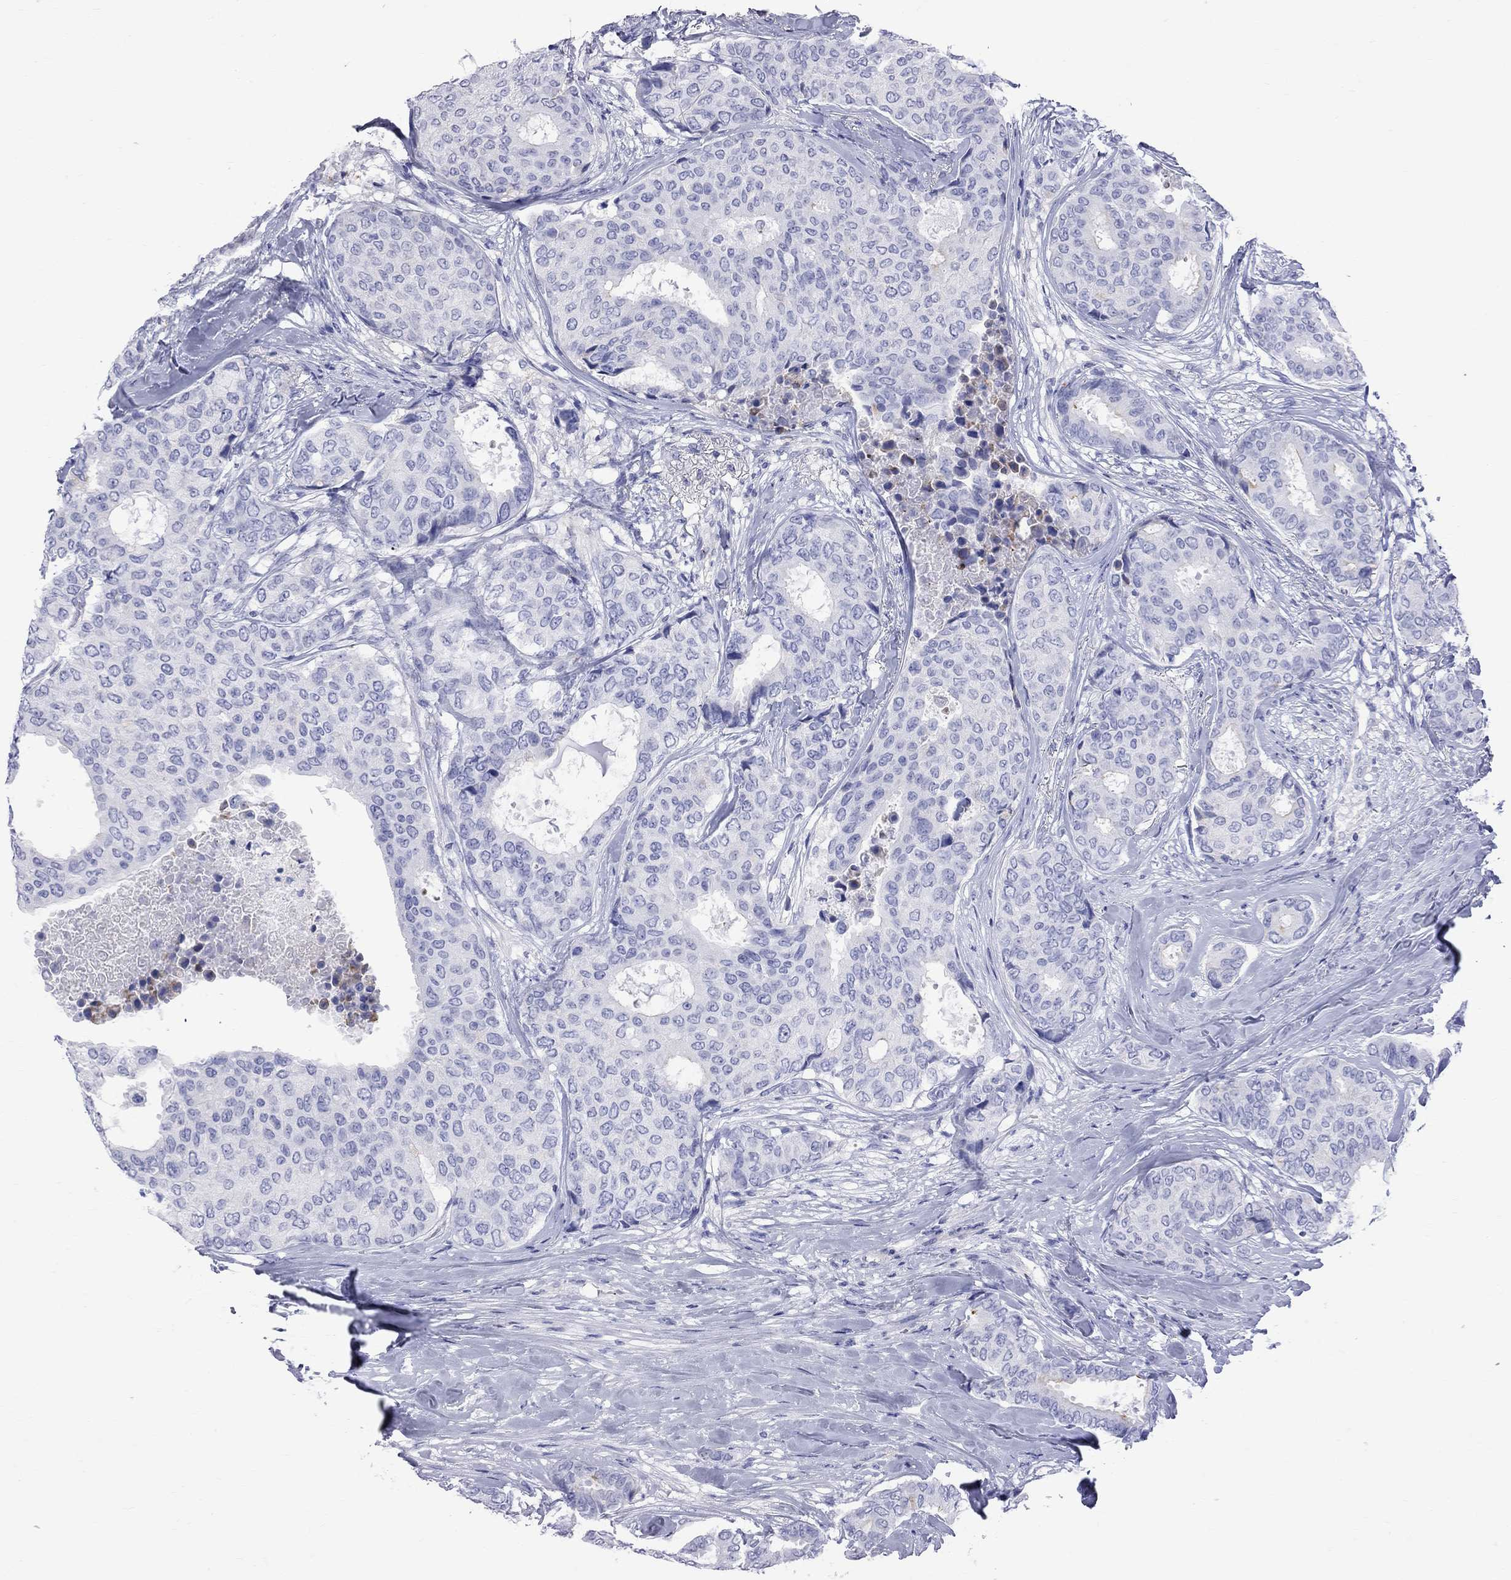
{"staining": {"intensity": "negative", "quantity": "none", "location": "none"}, "tissue": "breast cancer", "cell_type": "Tumor cells", "image_type": "cancer", "snomed": [{"axis": "morphology", "description": "Duct carcinoma"}, {"axis": "topography", "description": "Breast"}], "caption": "Invasive ductal carcinoma (breast) was stained to show a protein in brown. There is no significant expression in tumor cells.", "gene": "S100A3", "patient": {"sex": "female", "age": 75}}